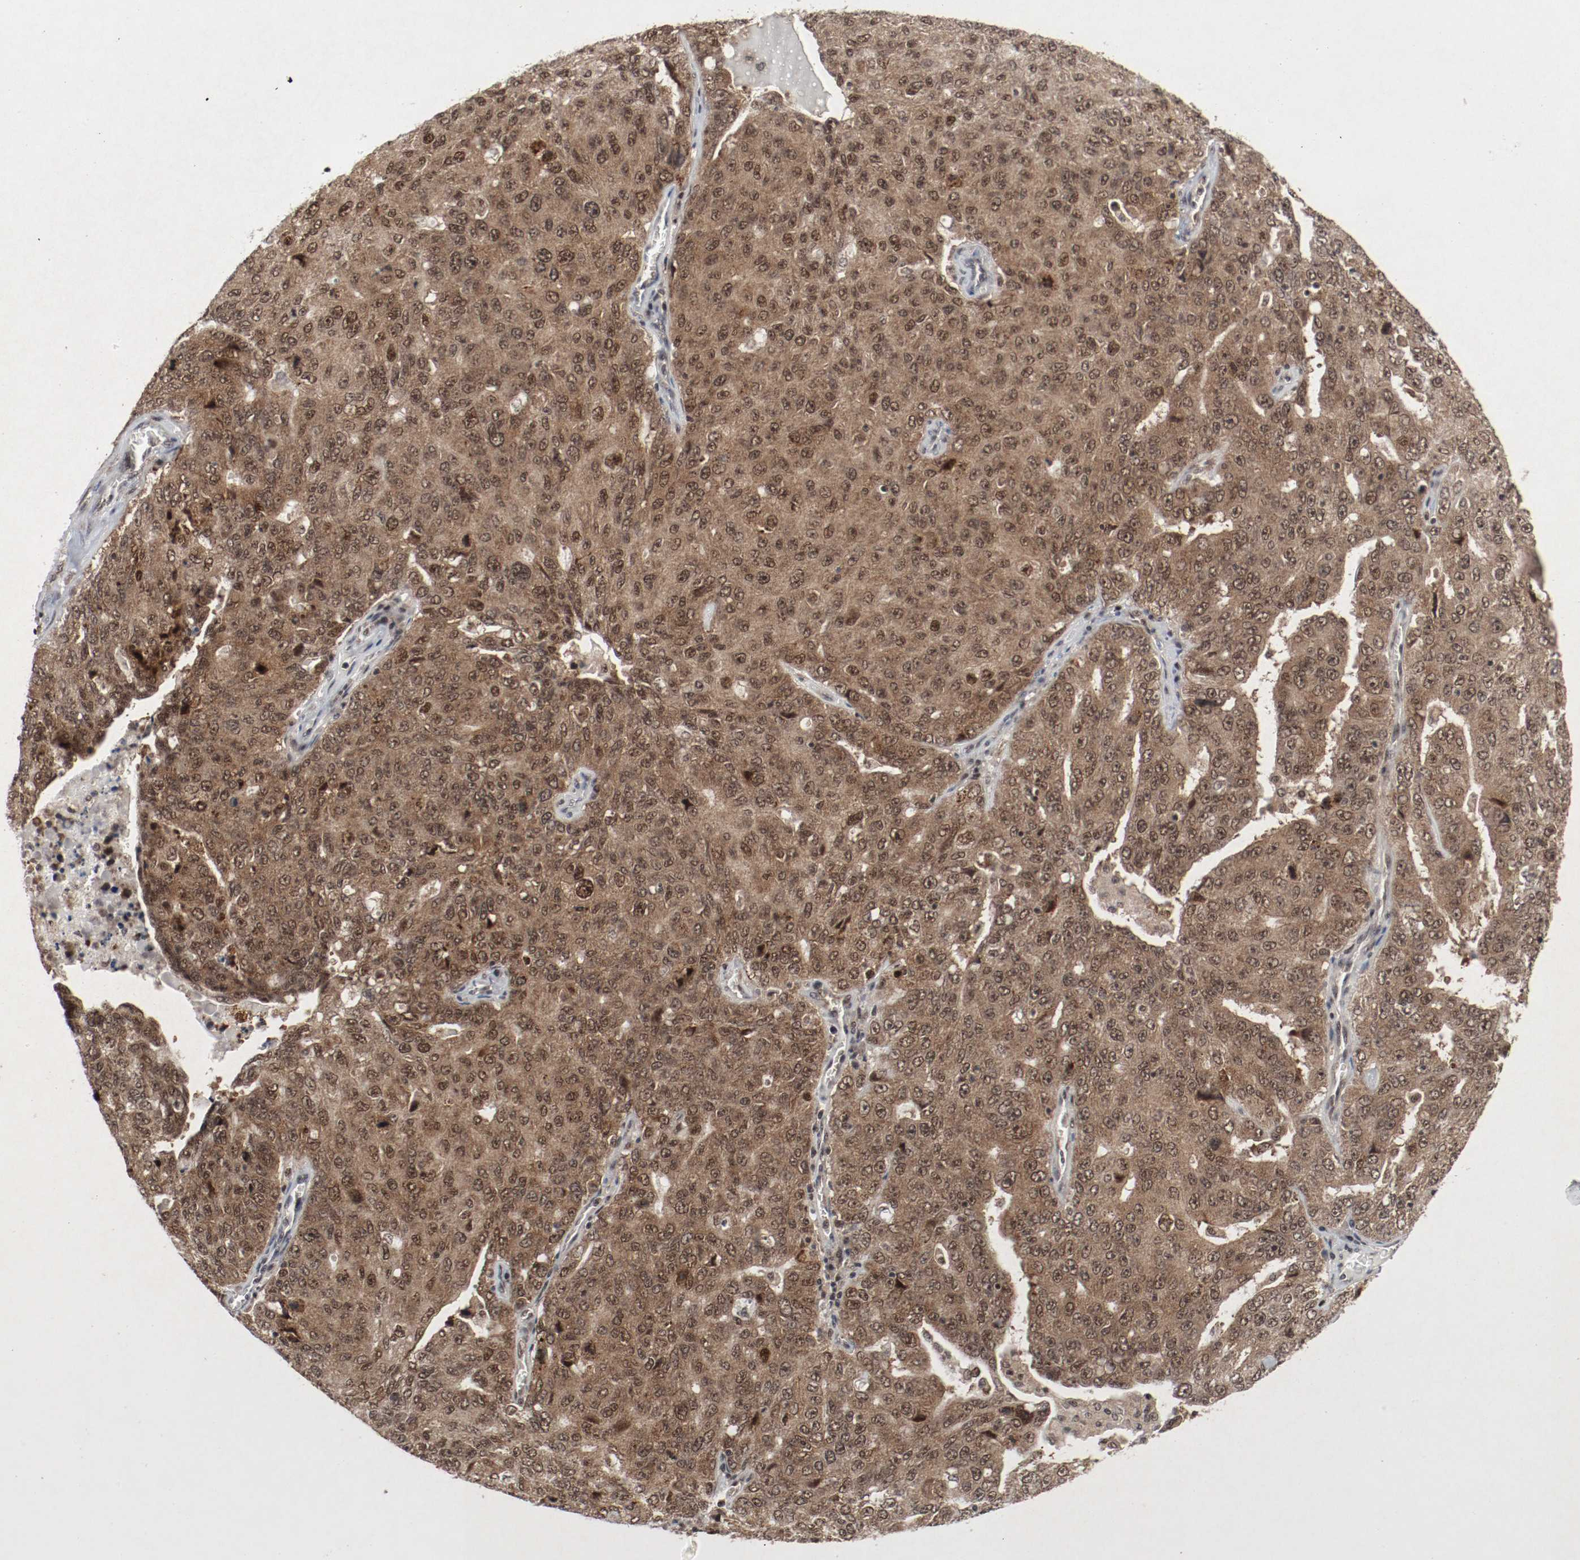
{"staining": {"intensity": "moderate", "quantity": ">75%", "location": "cytoplasmic/membranous,nuclear"}, "tissue": "ovarian cancer", "cell_type": "Tumor cells", "image_type": "cancer", "snomed": [{"axis": "morphology", "description": "Carcinoma, endometroid"}, {"axis": "topography", "description": "Ovary"}], "caption": "Protein expression analysis of endometroid carcinoma (ovarian) exhibits moderate cytoplasmic/membranous and nuclear positivity in about >75% of tumor cells. (Brightfield microscopy of DAB IHC at high magnification).", "gene": "CSNK2B", "patient": {"sex": "female", "age": 62}}